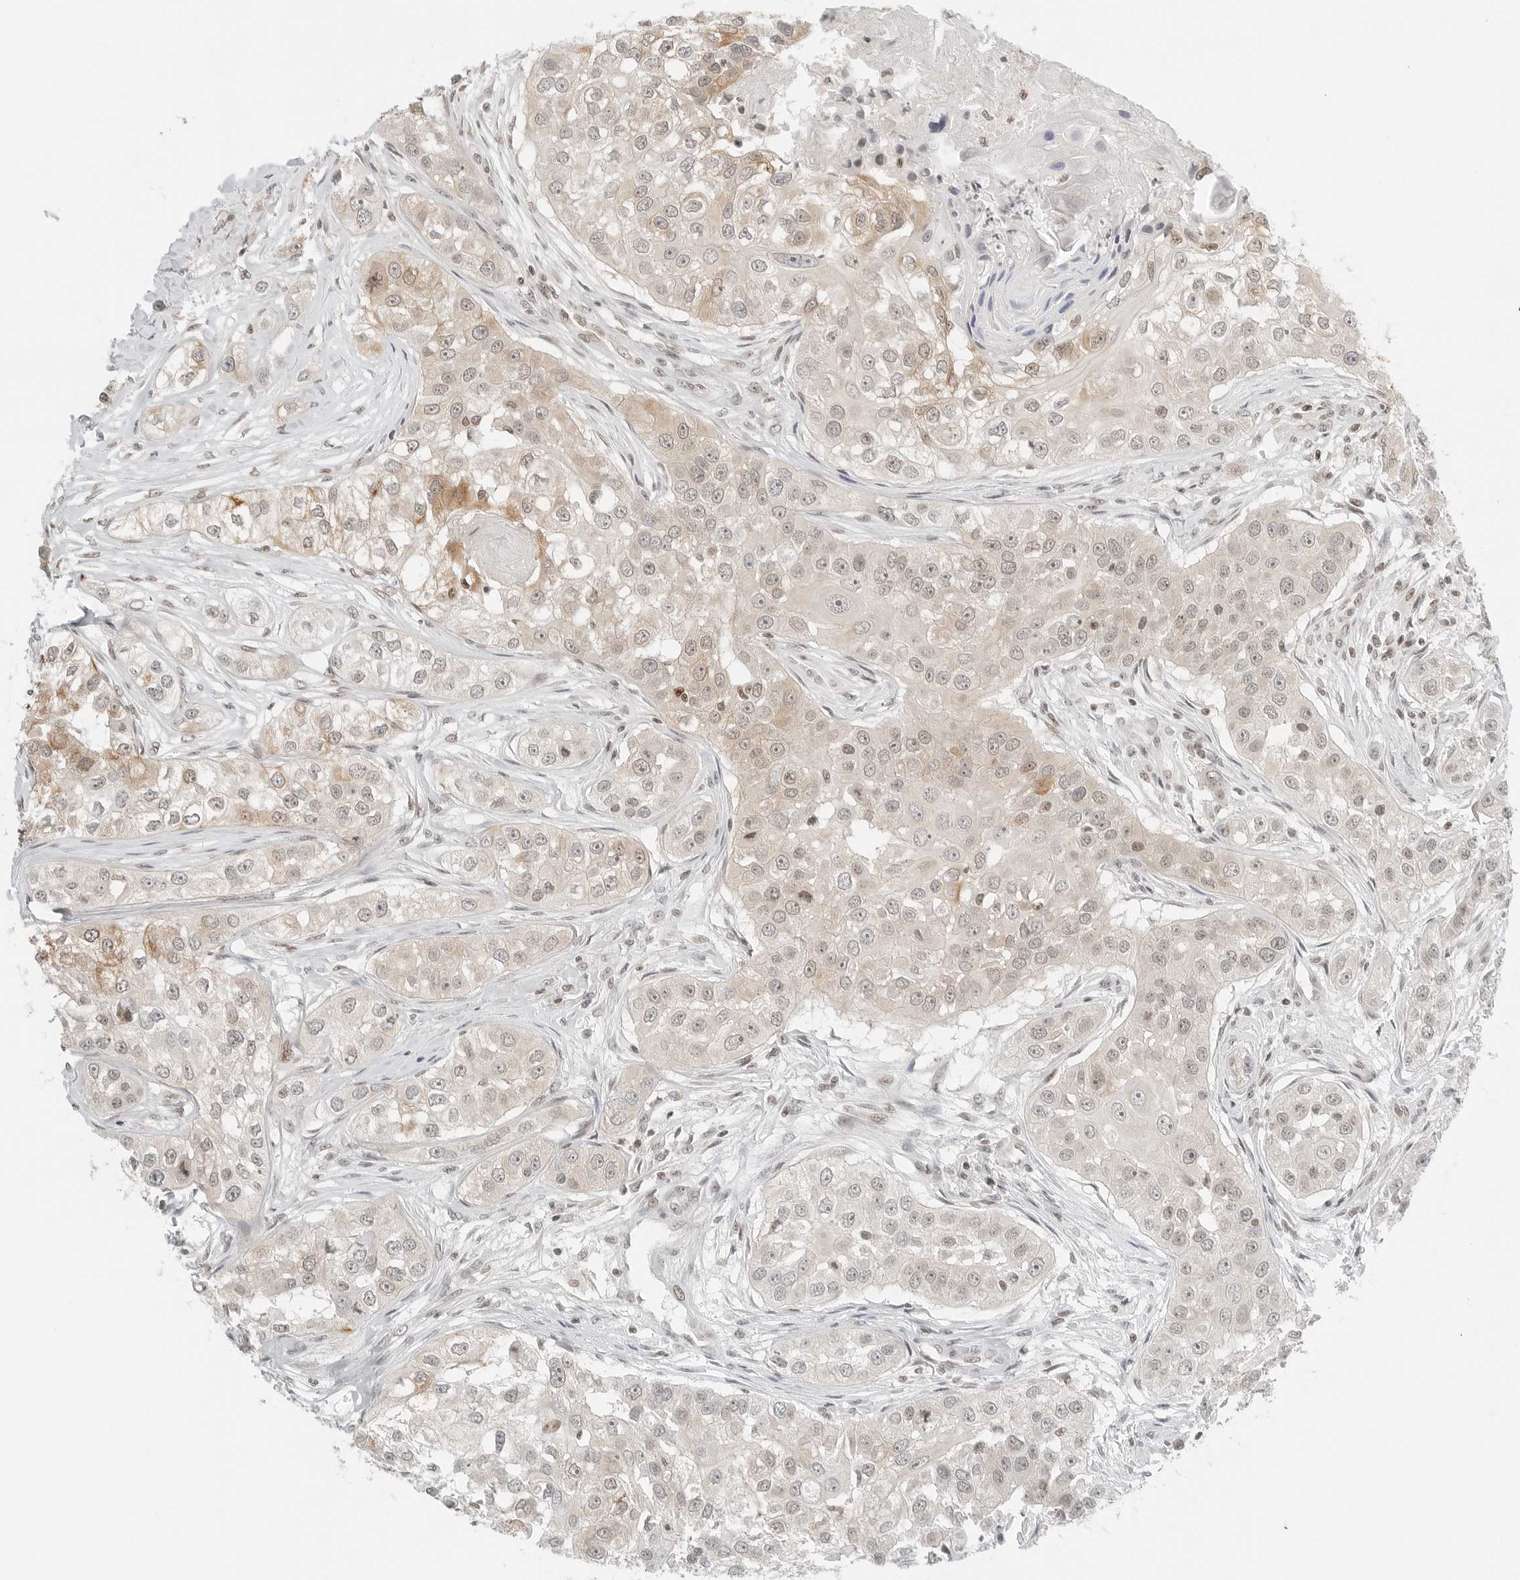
{"staining": {"intensity": "weak", "quantity": "25%-75%", "location": "cytoplasmic/membranous,nuclear"}, "tissue": "head and neck cancer", "cell_type": "Tumor cells", "image_type": "cancer", "snomed": [{"axis": "morphology", "description": "Normal tissue, NOS"}, {"axis": "morphology", "description": "Squamous cell carcinoma, NOS"}, {"axis": "topography", "description": "Skeletal muscle"}, {"axis": "topography", "description": "Head-Neck"}], "caption": "About 25%-75% of tumor cells in squamous cell carcinoma (head and neck) reveal weak cytoplasmic/membranous and nuclear protein staining as visualized by brown immunohistochemical staining.", "gene": "CRTC2", "patient": {"sex": "male", "age": 51}}